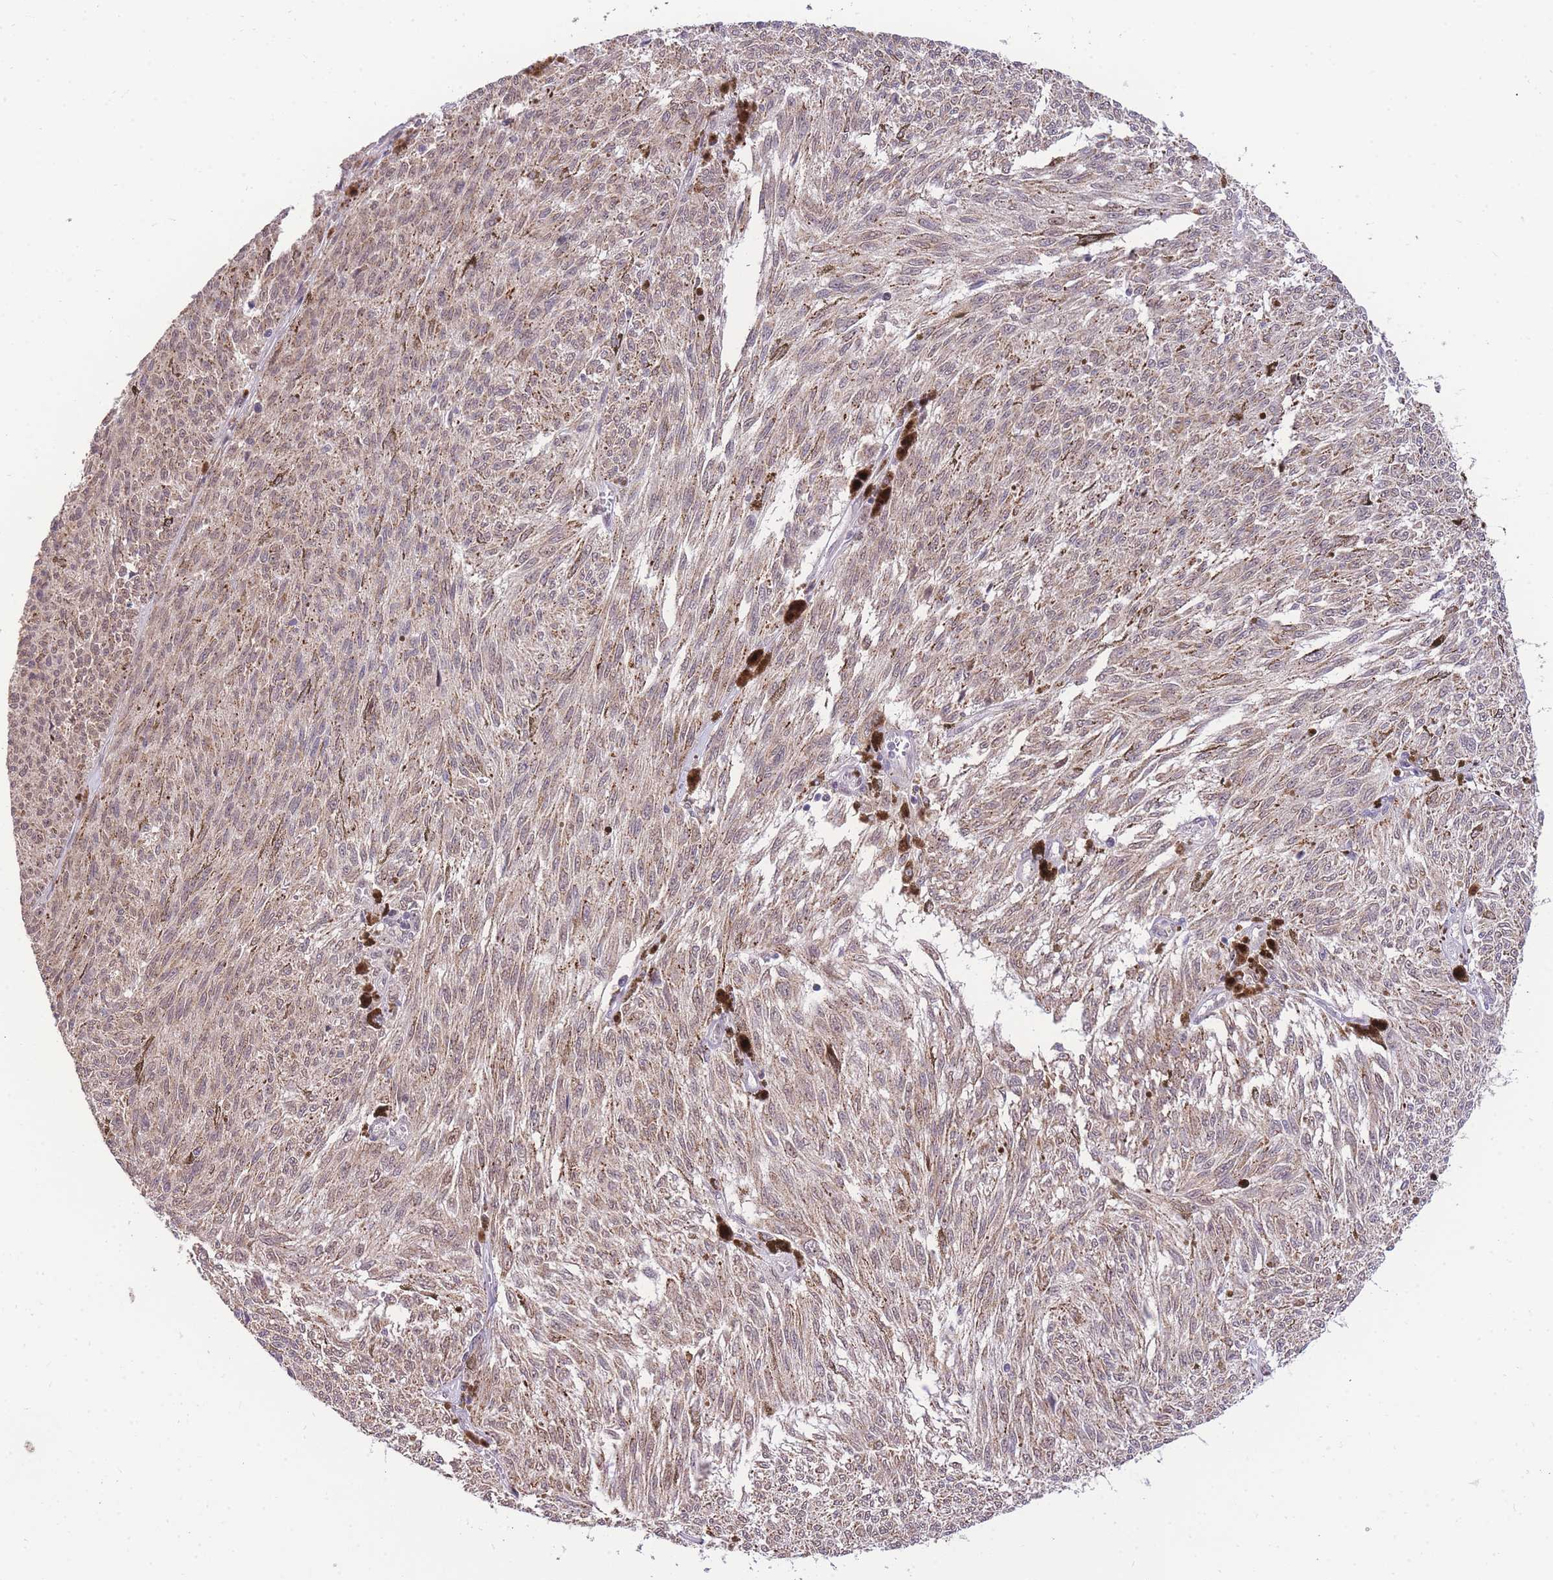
{"staining": {"intensity": "moderate", "quantity": ">75%", "location": "cytoplasmic/membranous"}, "tissue": "melanoma", "cell_type": "Tumor cells", "image_type": "cancer", "snomed": [{"axis": "morphology", "description": "Malignant melanoma, NOS"}, {"axis": "topography", "description": "Skin"}], "caption": "High-power microscopy captured an immunohistochemistry (IHC) histopathology image of malignant melanoma, revealing moderate cytoplasmic/membranous expression in approximately >75% of tumor cells. Using DAB (3,3'-diaminobenzidine) (brown) and hematoxylin (blue) stains, captured at high magnification using brightfield microscopy.", "gene": "PUS10", "patient": {"sex": "female", "age": 72}}